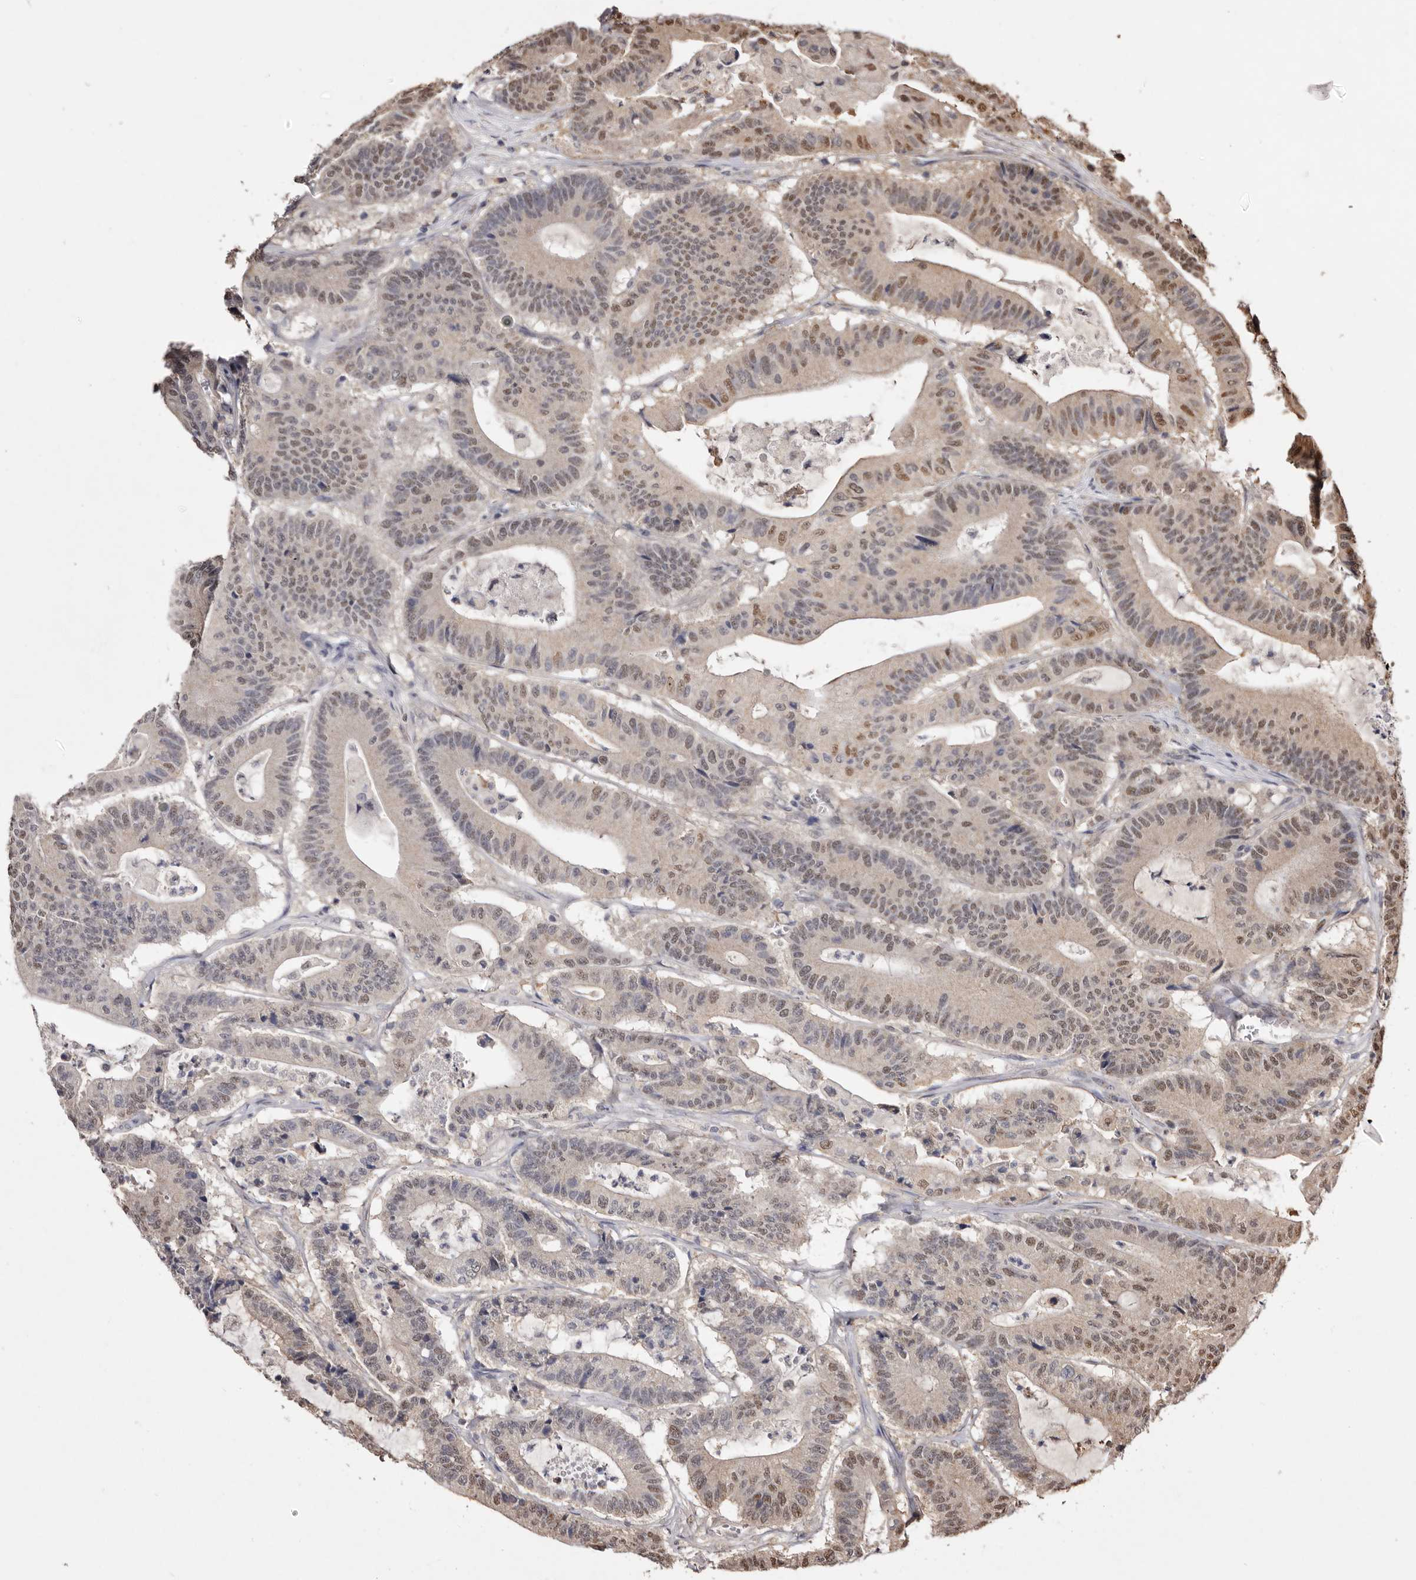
{"staining": {"intensity": "moderate", "quantity": "25%-75%", "location": "nuclear"}, "tissue": "colorectal cancer", "cell_type": "Tumor cells", "image_type": "cancer", "snomed": [{"axis": "morphology", "description": "Adenocarcinoma, NOS"}, {"axis": "topography", "description": "Colon"}], "caption": "This photomicrograph shows immunohistochemistry staining of human colorectal adenocarcinoma, with medium moderate nuclear expression in about 25%-75% of tumor cells.", "gene": "NOTCH1", "patient": {"sex": "female", "age": 84}}